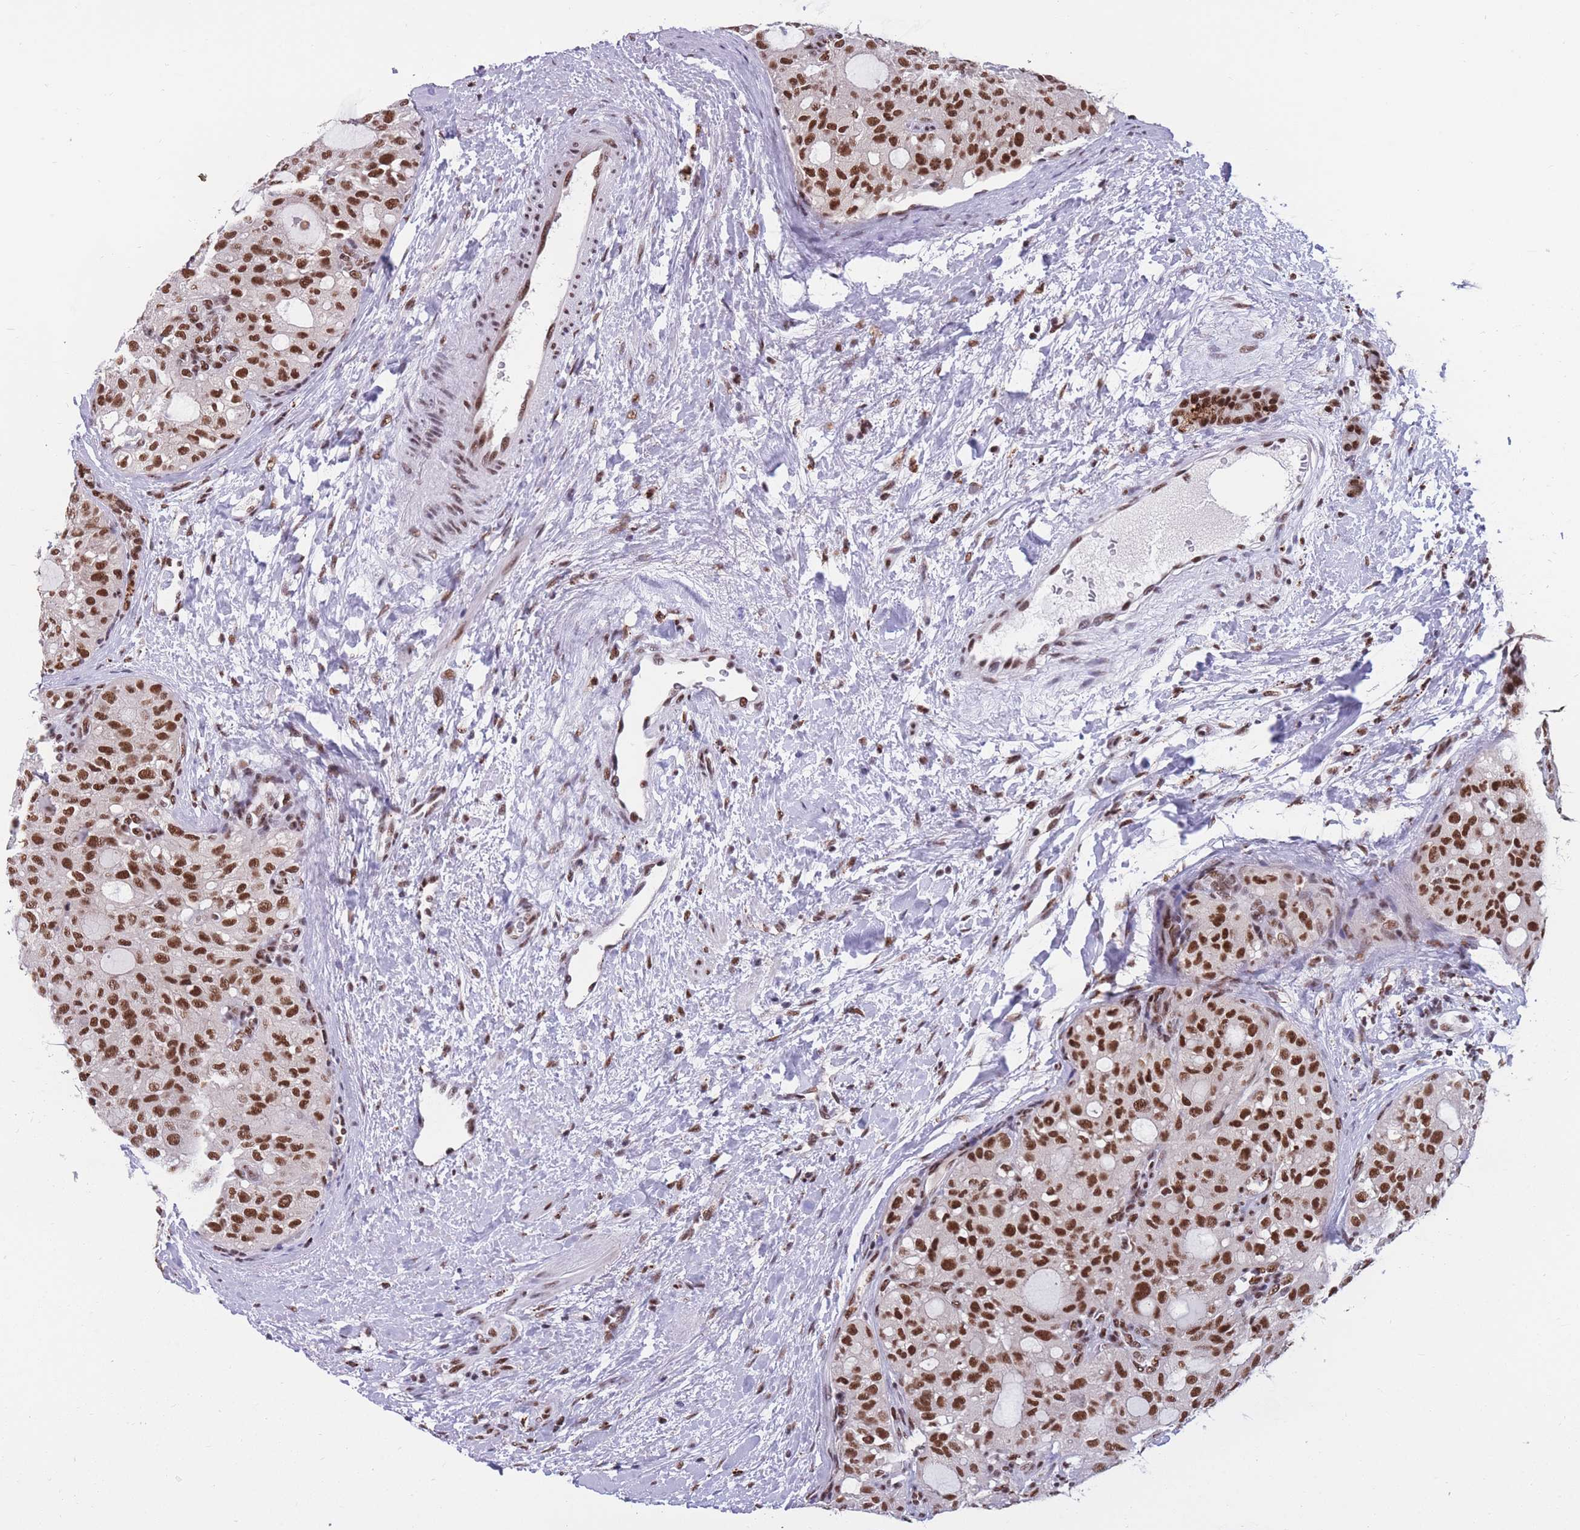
{"staining": {"intensity": "strong", "quantity": ">75%", "location": "nuclear"}, "tissue": "thyroid cancer", "cell_type": "Tumor cells", "image_type": "cancer", "snomed": [{"axis": "morphology", "description": "Follicular adenoma carcinoma, NOS"}, {"axis": "topography", "description": "Thyroid gland"}], "caption": "A histopathology image of thyroid cancer stained for a protein shows strong nuclear brown staining in tumor cells.", "gene": "PRPF19", "patient": {"sex": "male", "age": 75}}